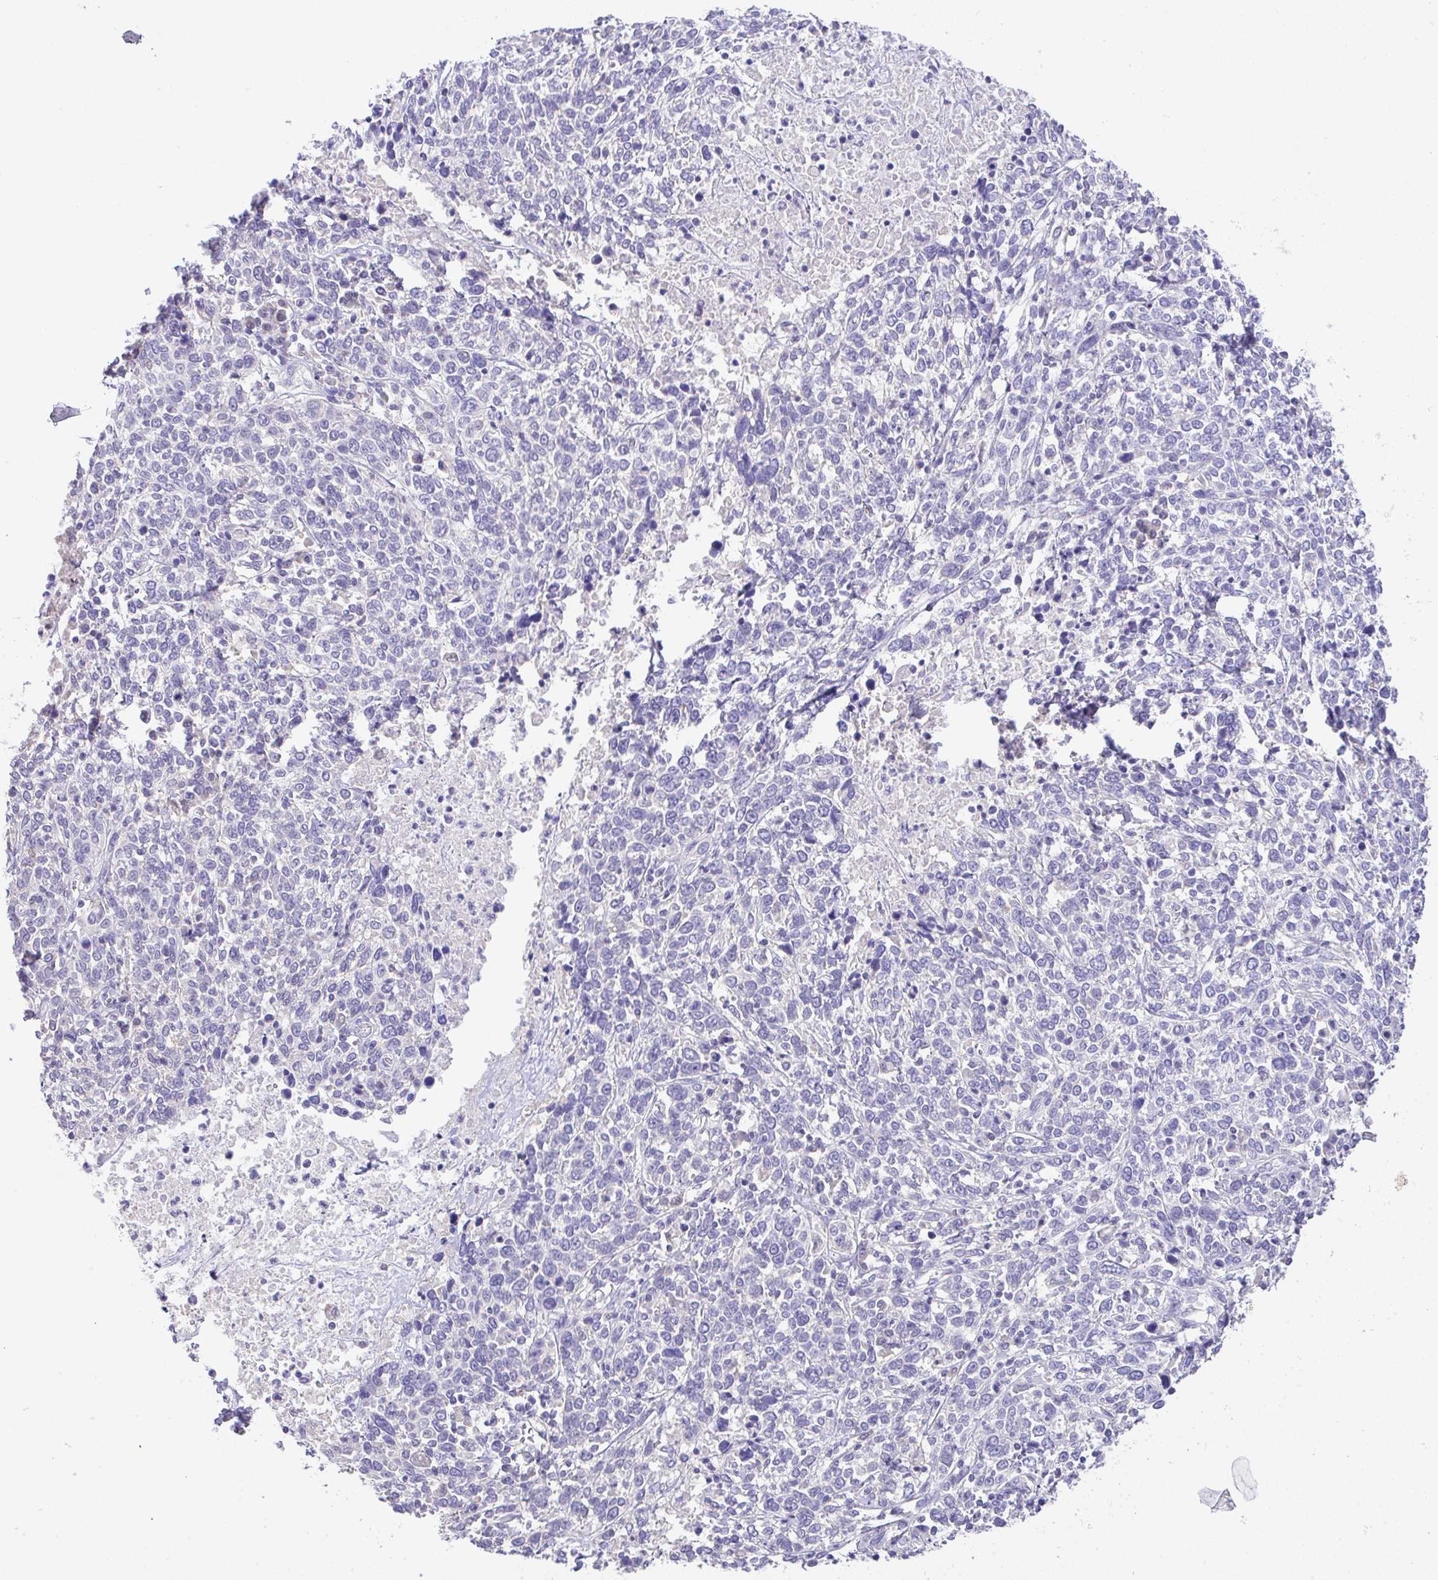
{"staining": {"intensity": "negative", "quantity": "none", "location": "none"}, "tissue": "cervical cancer", "cell_type": "Tumor cells", "image_type": "cancer", "snomed": [{"axis": "morphology", "description": "Squamous cell carcinoma, NOS"}, {"axis": "topography", "description": "Cervix"}], "caption": "This is a photomicrograph of IHC staining of cervical squamous cell carcinoma, which shows no expression in tumor cells.", "gene": "CTU1", "patient": {"sex": "female", "age": 46}}